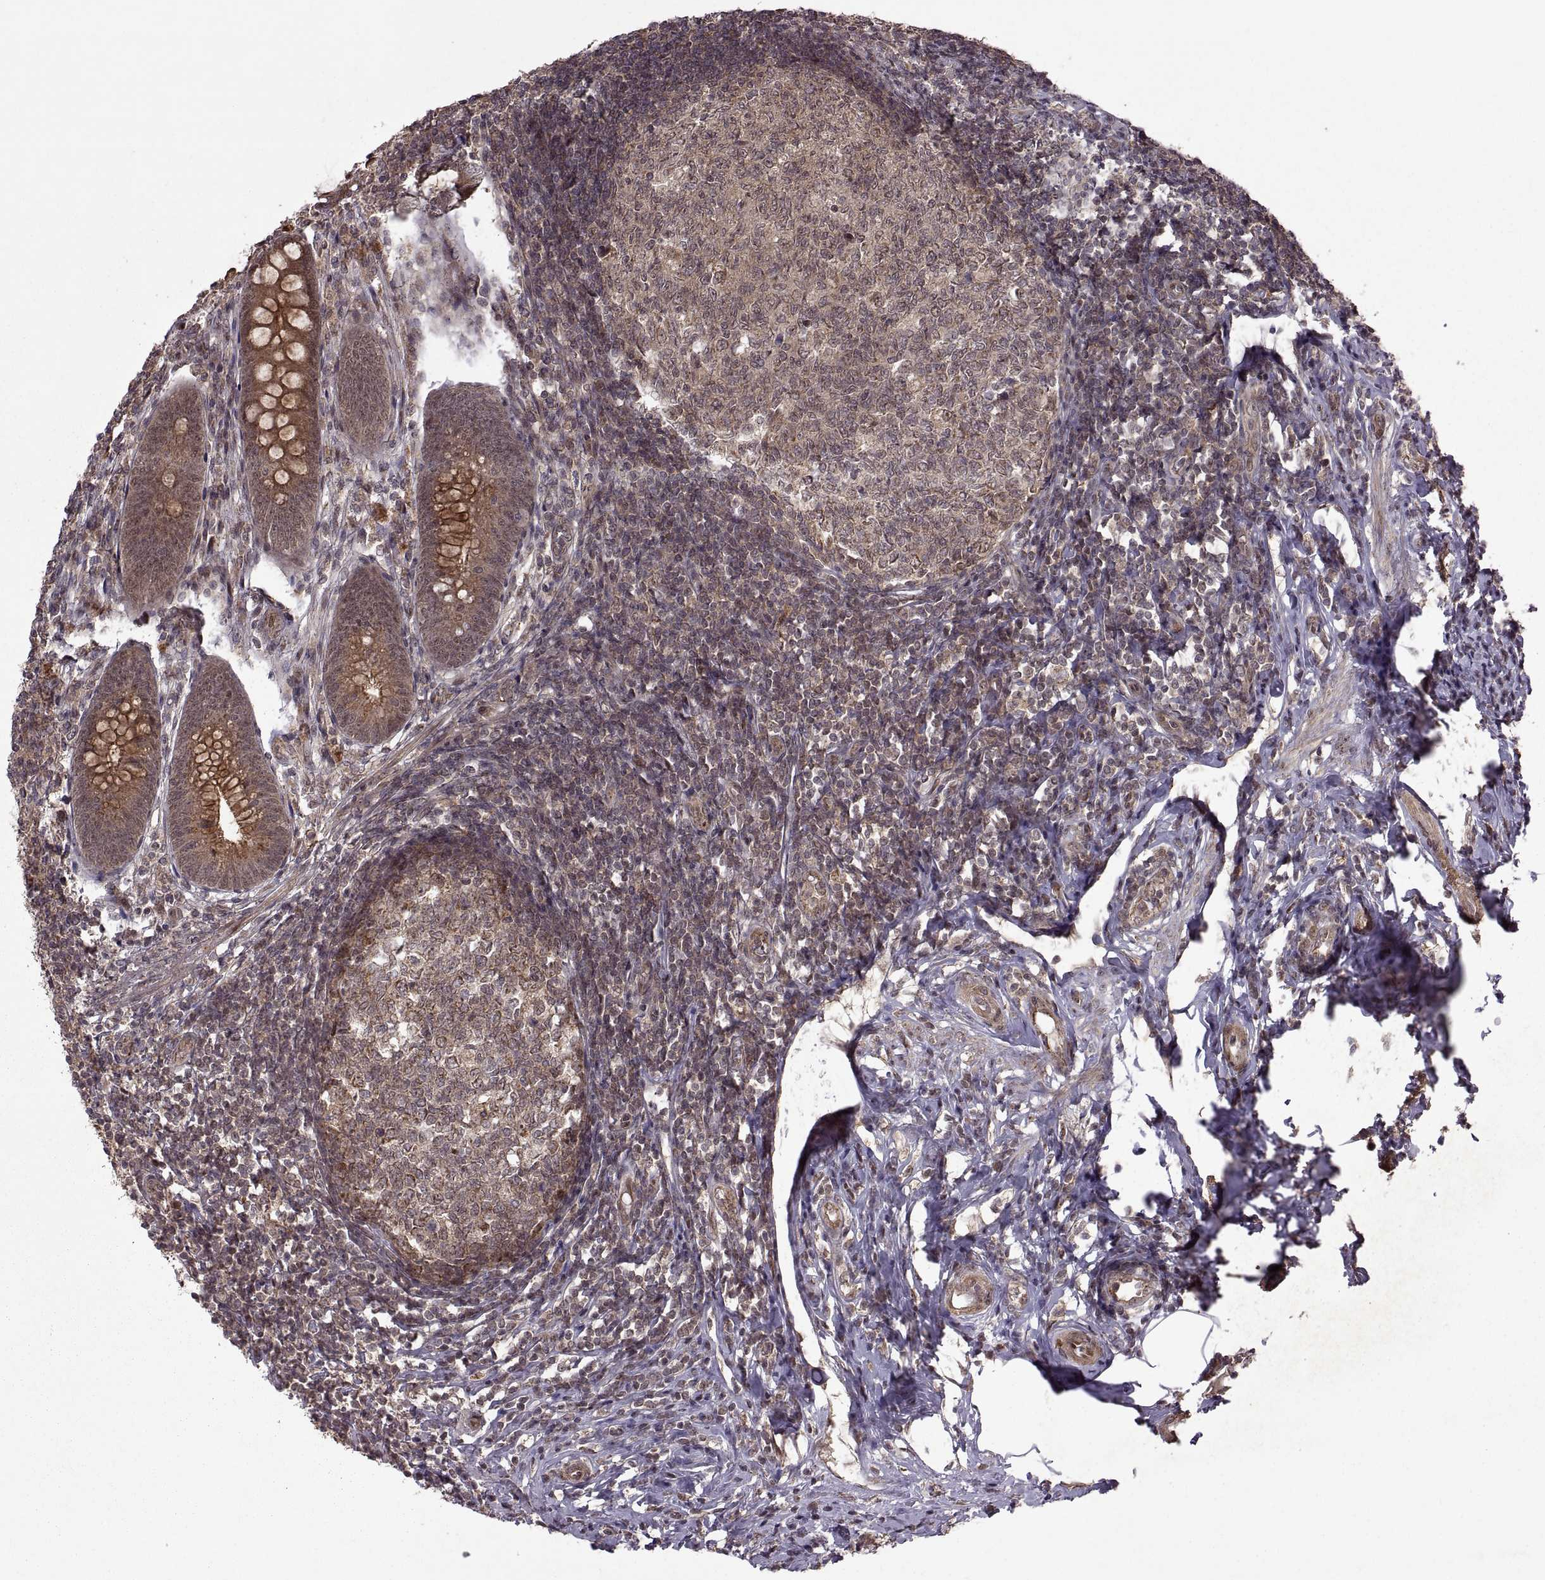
{"staining": {"intensity": "moderate", "quantity": ">75%", "location": "cytoplasmic/membranous"}, "tissue": "appendix", "cell_type": "Glandular cells", "image_type": "normal", "snomed": [{"axis": "morphology", "description": "Normal tissue, NOS"}, {"axis": "morphology", "description": "Inflammation, NOS"}, {"axis": "topography", "description": "Appendix"}], "caption": "Brown immunohistochemical staining in normal appendix displays moderate cytoplasmic/membranous staining in approximately >75% of glandular cells. The staining was performed using DAB to visualize the protein expression in brown, while the nuclei were stained in blue with hematoxylin (Magnification: 20x).", "gene": "PTOV1", "patient": {"sex": "male", "age": 16}}